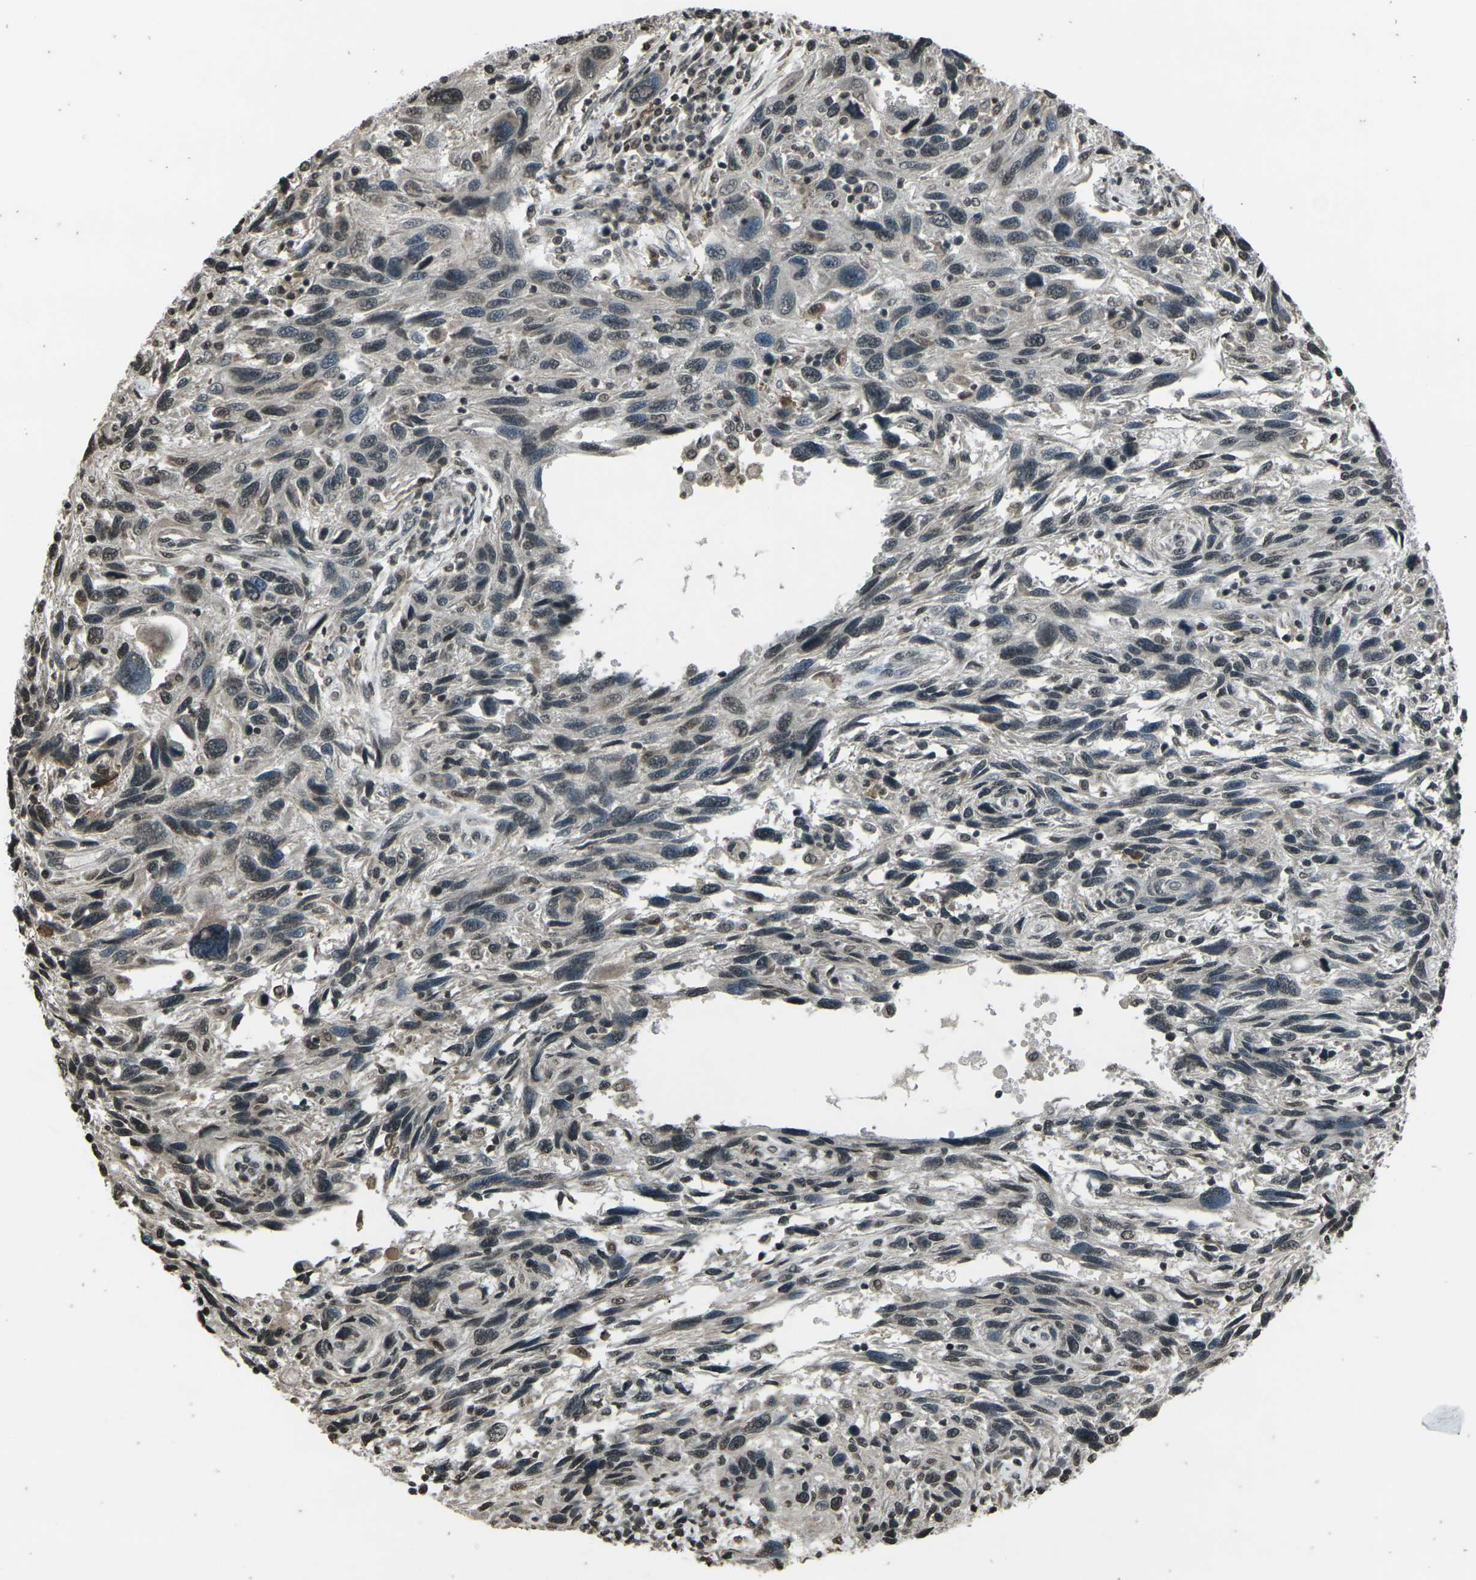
{"staining": {"intensity": "weak", "quantity": "<25%", "location": "nuclear"}, "tissue": "melanoma", "cell_type": "Tumor cells", "image_type": "cancer", "snomed": [{"axis": "morphology", "description": "Malignant melanoma, NOS"}, {"axis": "topography", "description": "Skin"}], "caption": "This is an immunohistochemistry (IHC) photomicrograph of melanoma. There is no positivity in tumor cells.", "gene": "PRPF8", "patient": {"sex": "male", "age": 53}}